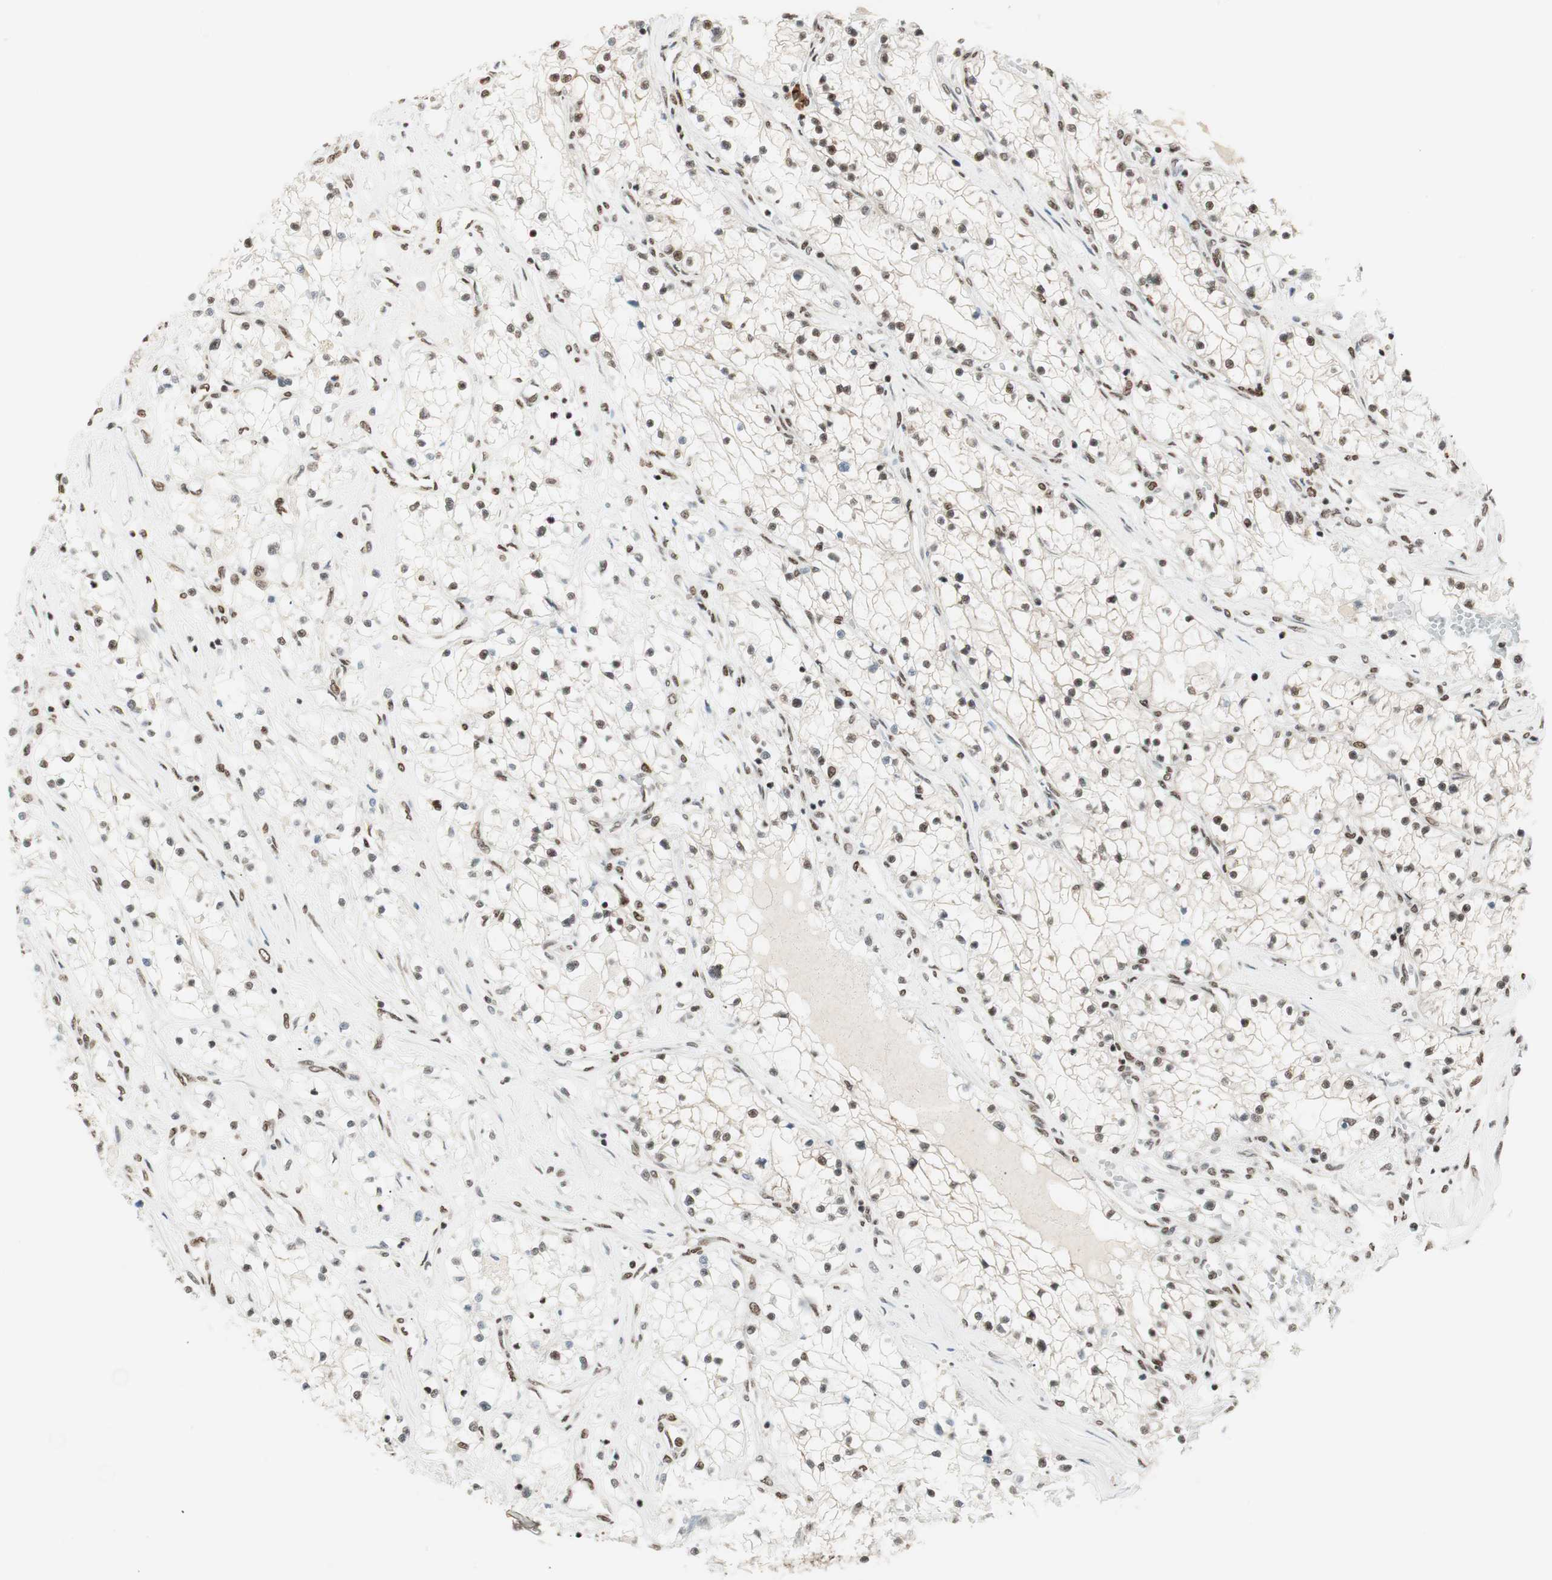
{"staining": {"intensity": "moderate", "quantity": "25%-75%", "location": "nuclear"}, "tissue": "renal cancer", "cell_type": "Tumor cells", "image_type": "cancer", "snomed": [{"axis": "morphology", "description": "Adenocarcinoma, NOS"}, {"axis": "topography", "description": "Kidney"}], "caption": "The micrograph shows a brown stain indicating the presence of a protein in the nuclear of tumor cells in renal cancer.", "gene": "SMARCE1", "patient": {"sex": "male", "age": 68}}